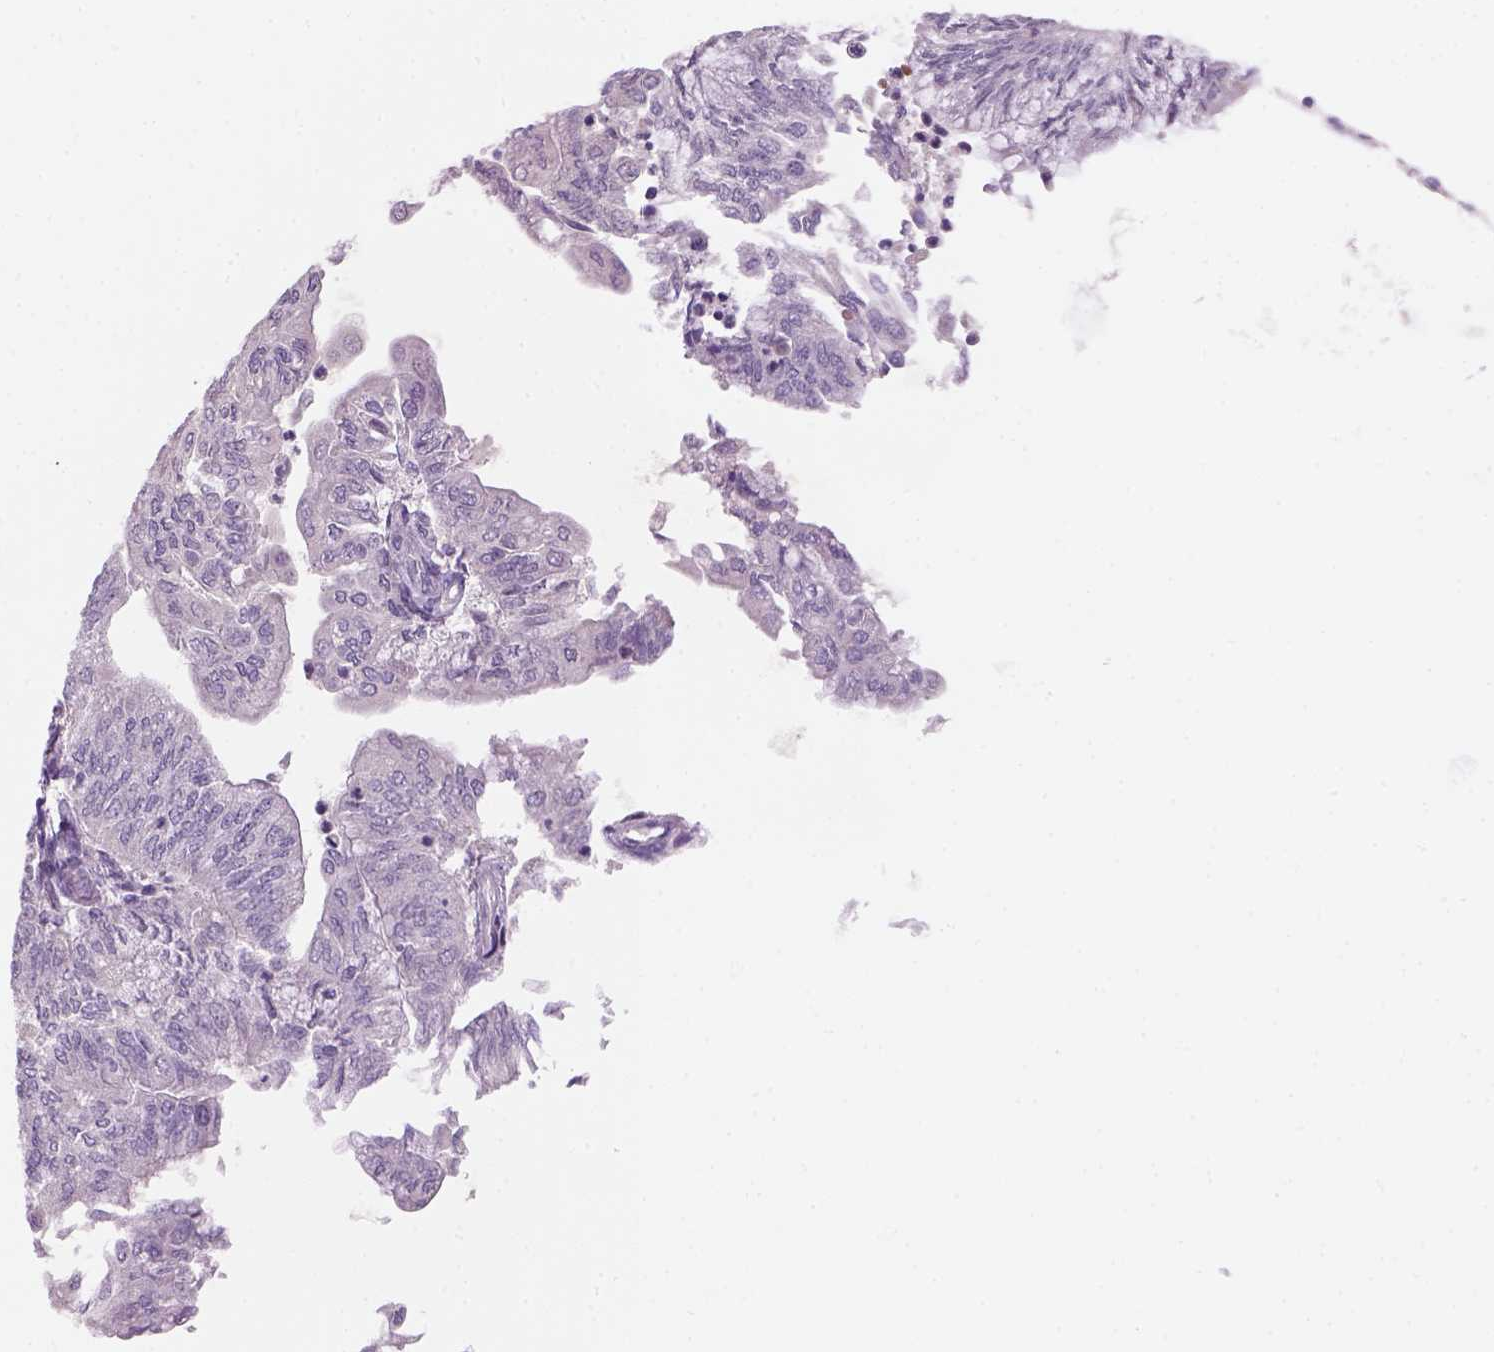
{"staining": {"intensity": "negative", "quantity": "none", "location": "none"}, "tissue": "endometrial cancer", "cell_type": "Tumor cells", "image_type": "cancer", "snomed": [{"axis": "morphology", "description": "Adenocarcinoma, NOS"}, {"axis": "topography", "description": "Endometrium"}], "caption": "Tumor cells are negative for protein expression in human endometrial cancer (adenocarcinoma).", "gene": "ZMAT4", "patient": {"sex": "female", "age": 59}}